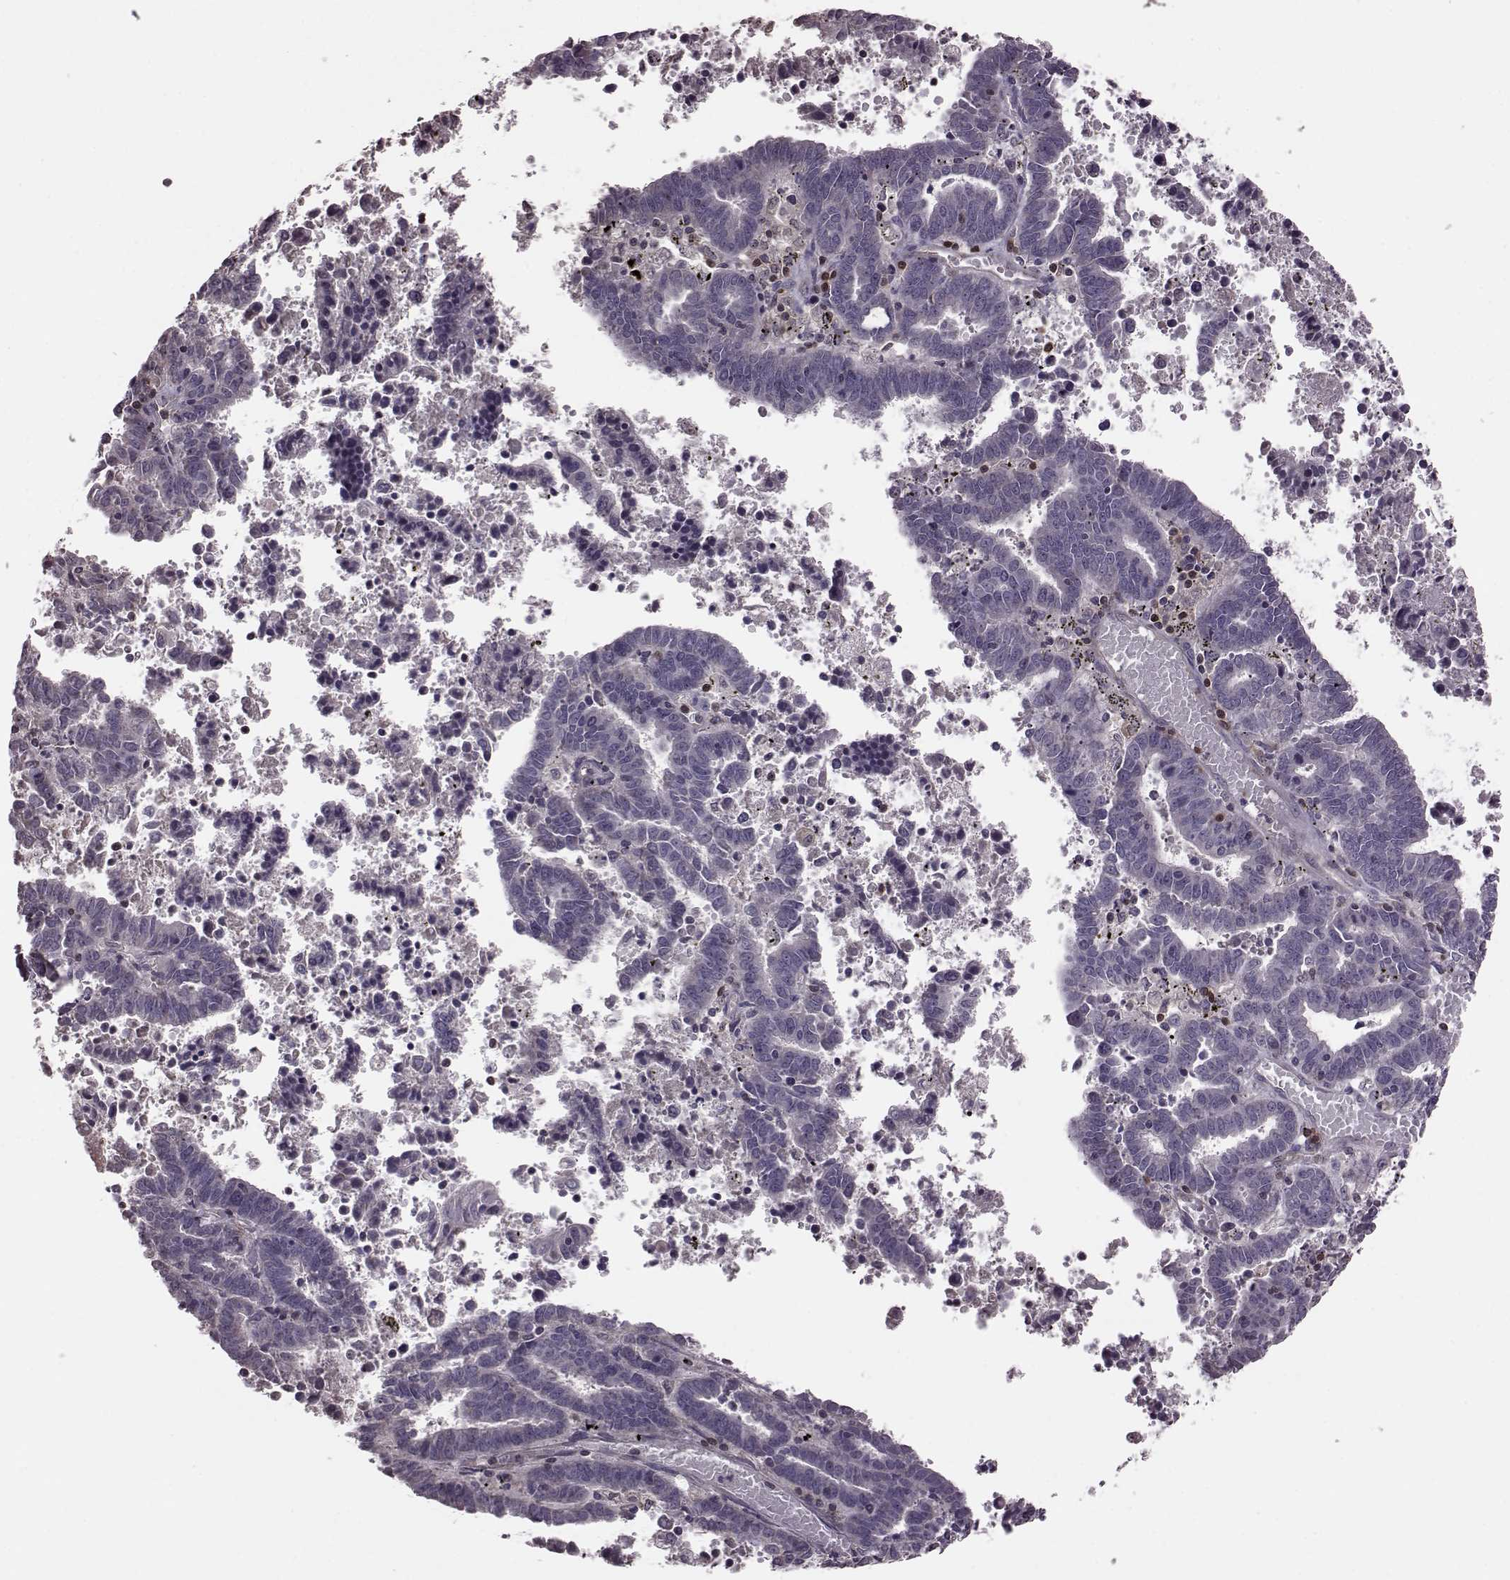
{"staining": {"intensity": "negative", "quantity": "none", "location": "none"}, "tissue": "endometrial cancer", "cell_type": "Tumor cells", "image_type": "cancer", "snomed": [{"axis": "morphology", "description": "Adenocarcinoma, NOS"}, {"axis": "topography", "description": "Uterus"}], "caption": "Photomicrograph shows no protein positivity in tumor cells of endometrial cancer (adenocarcinoma) tissue.", "gene": "CDC42SE1", "patient": {"sex": "female", "age": 83}}